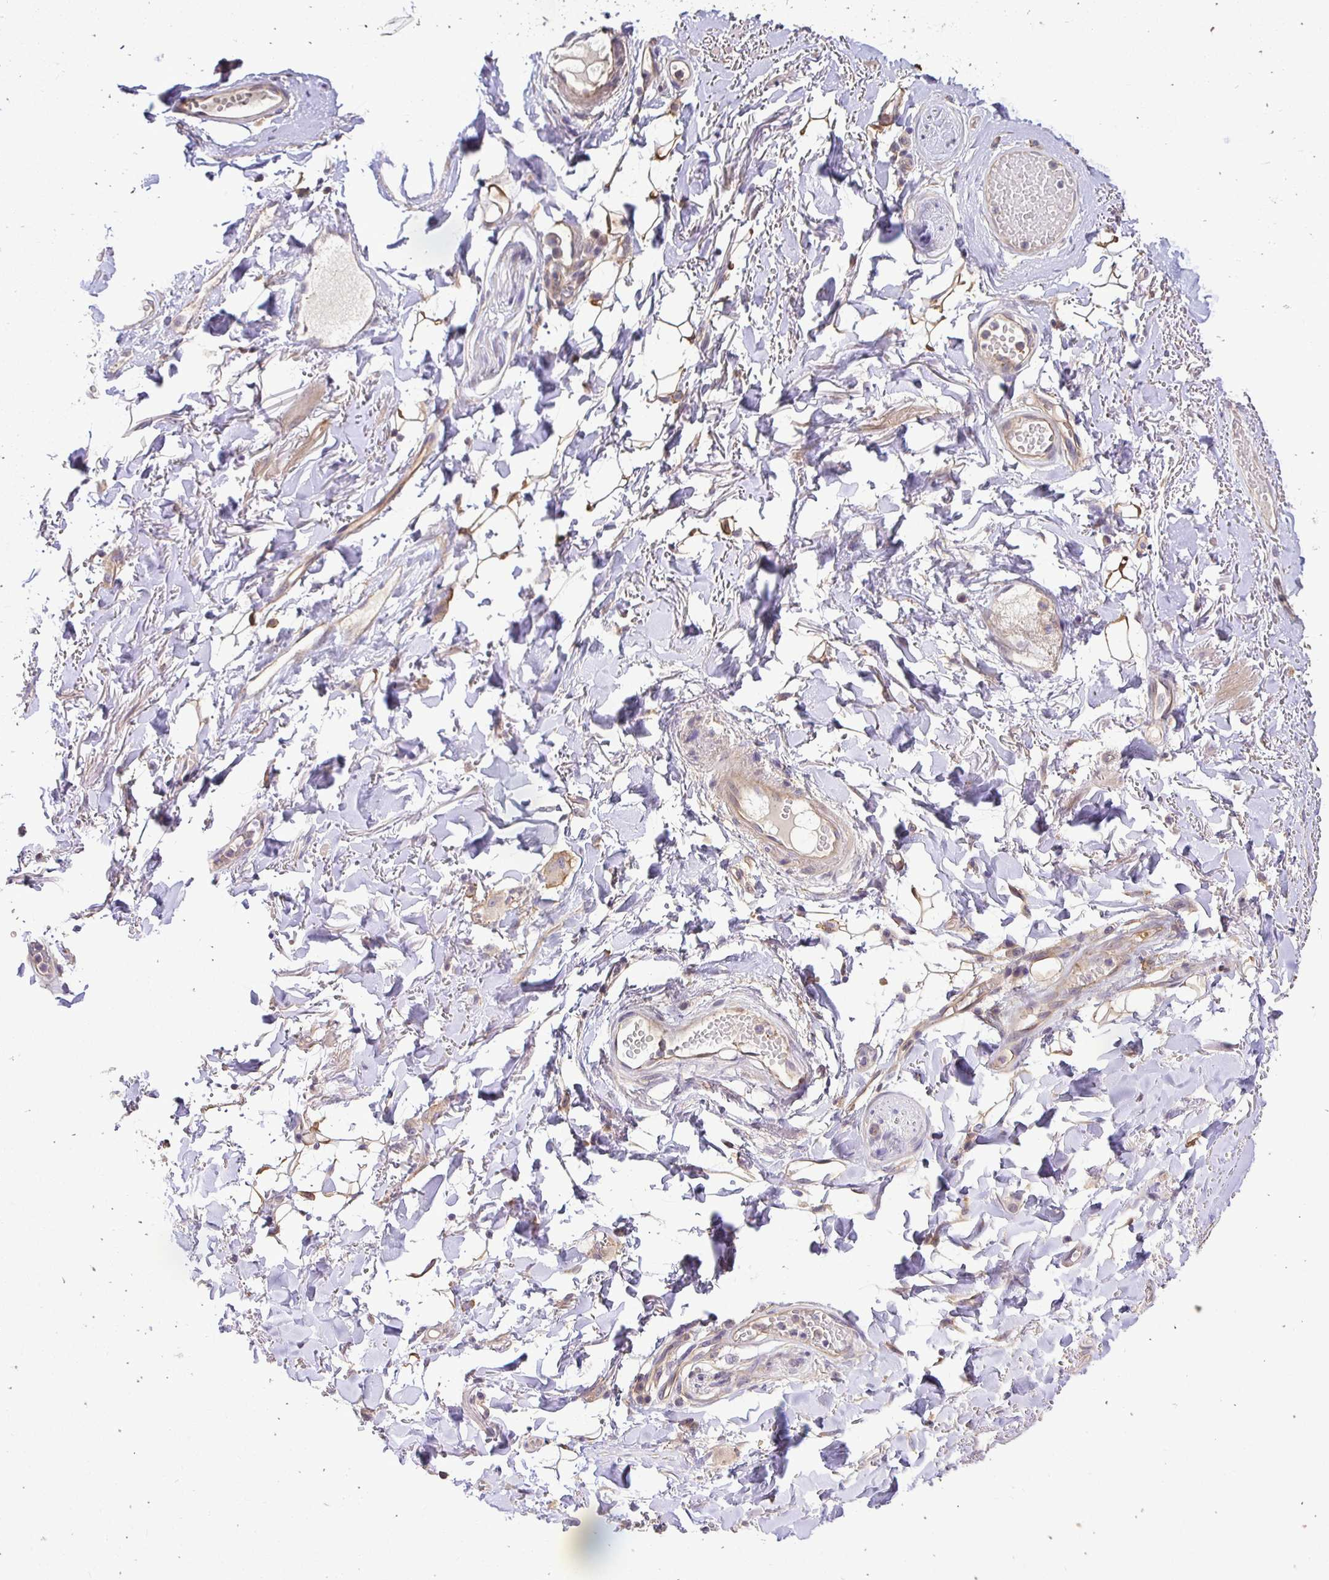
{"staining": {"intensity": "weak", "quantity": "25%-75%", "location": "cytoplasmic/membranous"}, "tissue": "adipose tissue", "cell_type": "Adipocytes", "image_type": "normal", "snomed": [{"axis": "morphology", "description": "Normal tissue, NOS"}, {"axis": "topography", "description": "Anal"}, {"axis": "topography", "description": "Peripheral nerve tissue"}], "caption": "DAB immunohistochemical staining of unremarkable human adipose tissue displays weak cytoplasmic/membranous protein positivity in approximately 25%-75% of adipocytes. (DAB IHC with brightfield microscopy, high magnification).", "gene": "SLC9A1", "patient": {"sex": "male", "age": 78}}